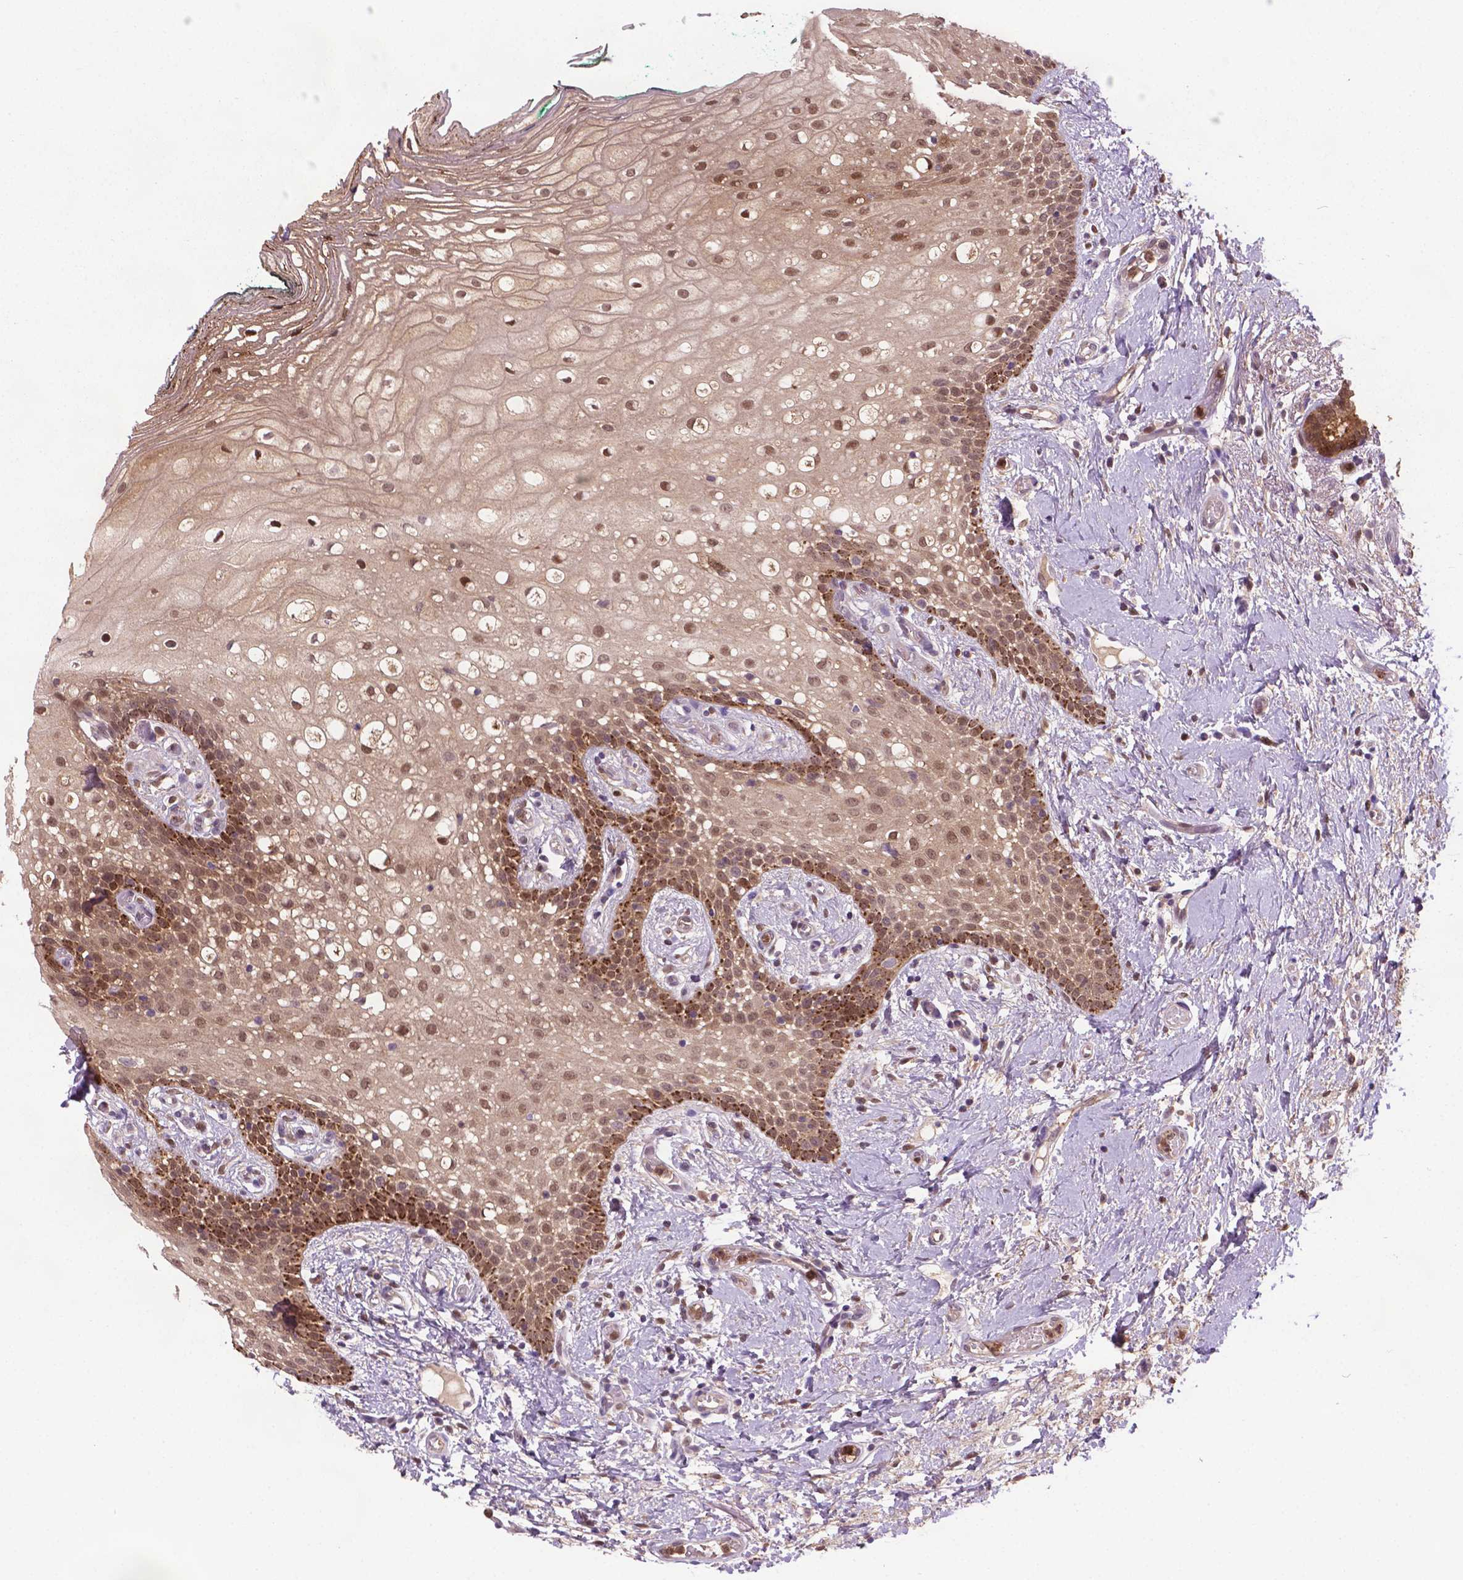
{"staining": {"intensity": "moderate", "quantity": ">75%", "location": "cytoplasmic/membranous,nuclear"}, "tissue": "oral mucosa", "cell_type": "Squamous epithelial cells", "image_type": "normal", "snomed": [{"axis": "morphology", "description": "Normal tissue, NOS"}, {"axis": "topography", "description": "Oral tissue"}], "caption": "Brown immunohistochemical staining in benign oral mucosa shows moderate cytoplasmic/membranous,nuclear staining in approximately >75% of squamous epithelial cells.", "gene": "PLIN3", "patient": {"sex": "female", "age": 83}}